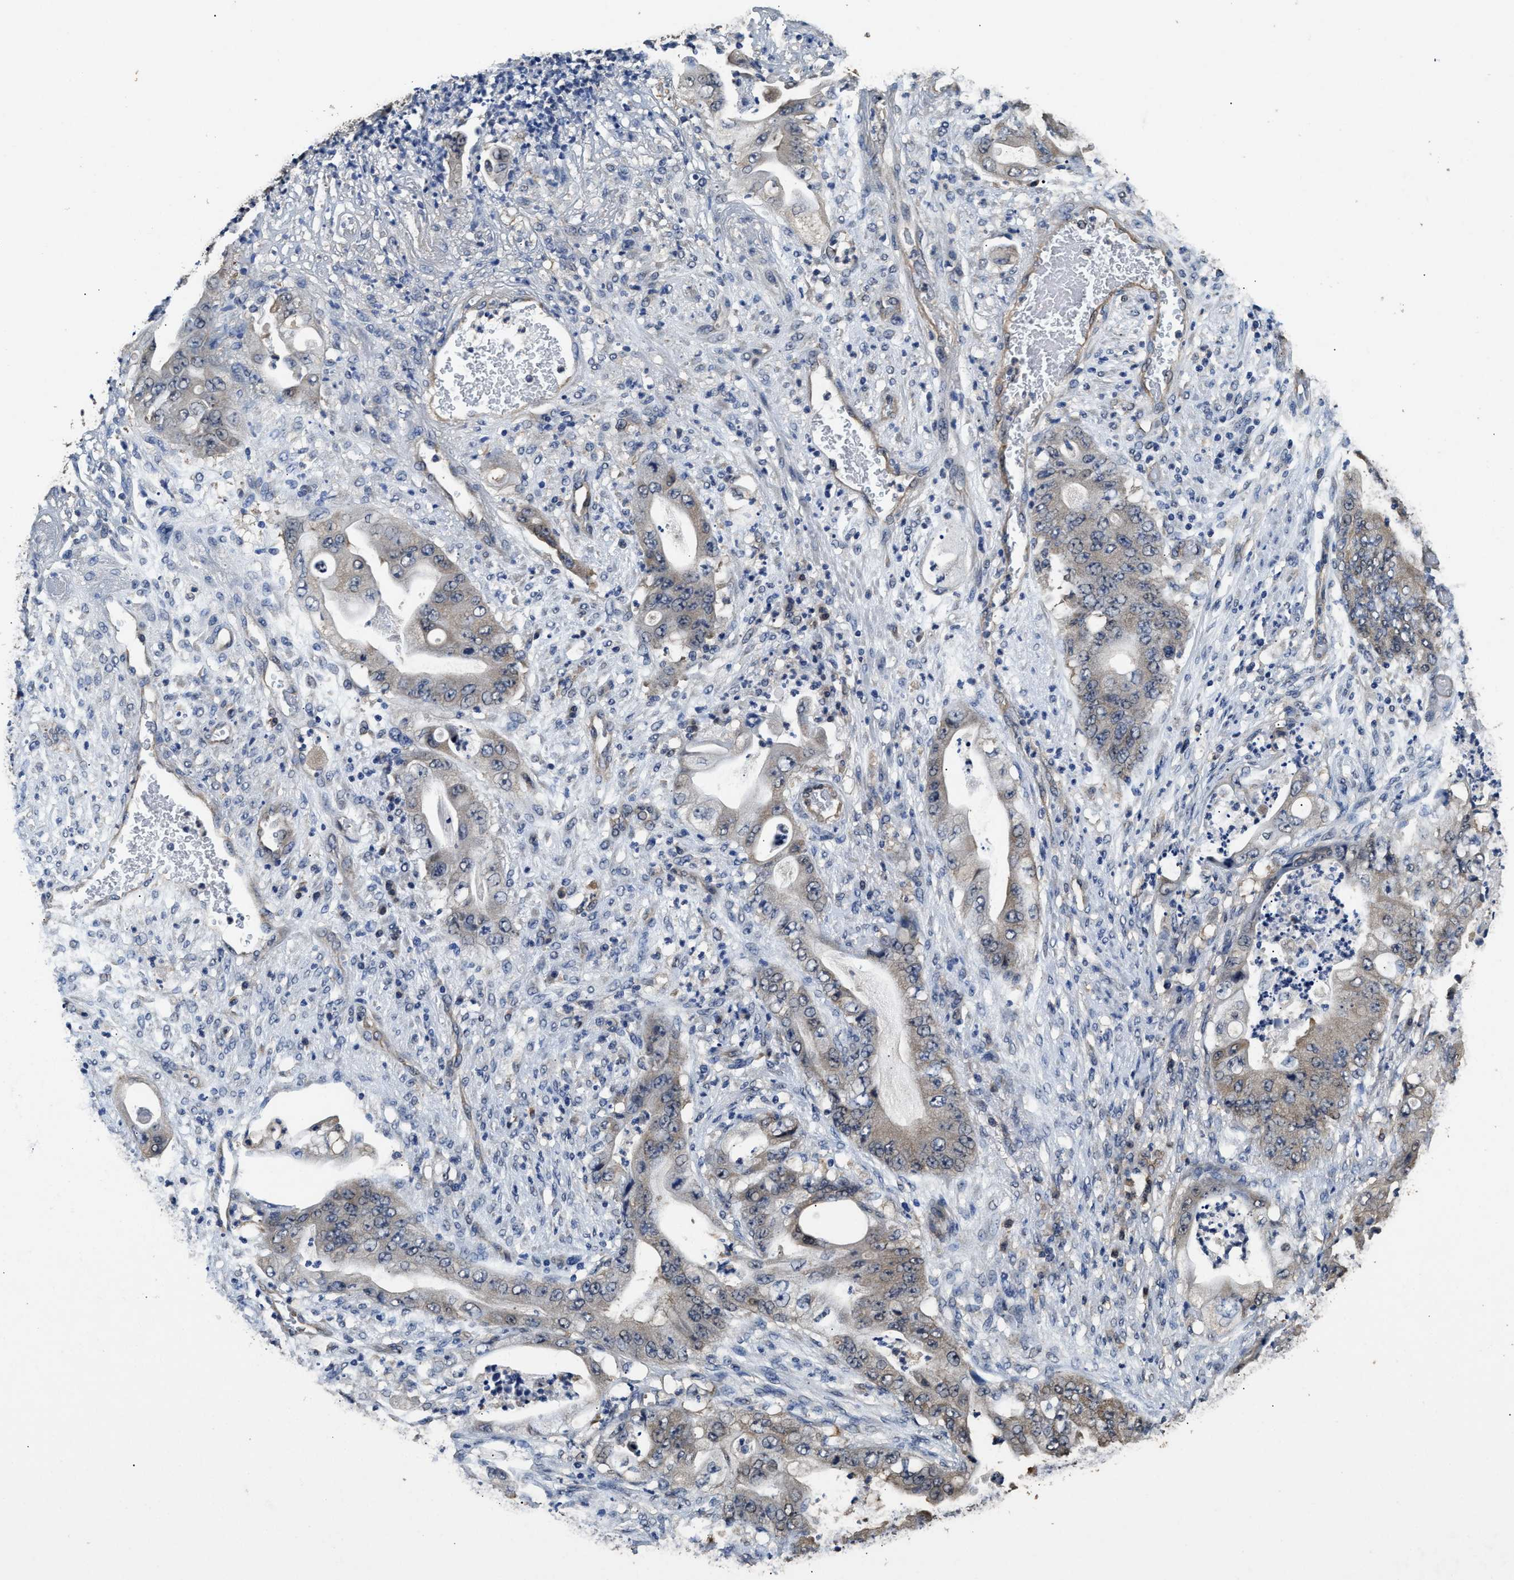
{"staining": {"intensity": "weak", "quantity": ">75%", "location": "cytoplasmic/membranous"}, "tissue": "stomach cancer", "cell_type": "Tumor cells", "image_type": "cancer", "snomed": [{"axis": "morphology", "description": "Adenocarcinoma, NOS"}, {"axis": "topography", "description": "Stomach"}], "caption": "Immunohistochemical staining of human stomach cancer demonstrates low levels of weak cytoplasmic/membranous protein staining in about >75% of tumor cells. The staining is performed using DAB brown chromogen to label protein expression. The nuclei are counter-stained blue using hematoxylin.", "gene": "YWHAE", "patient": {"sex": "female", "age": 73}}